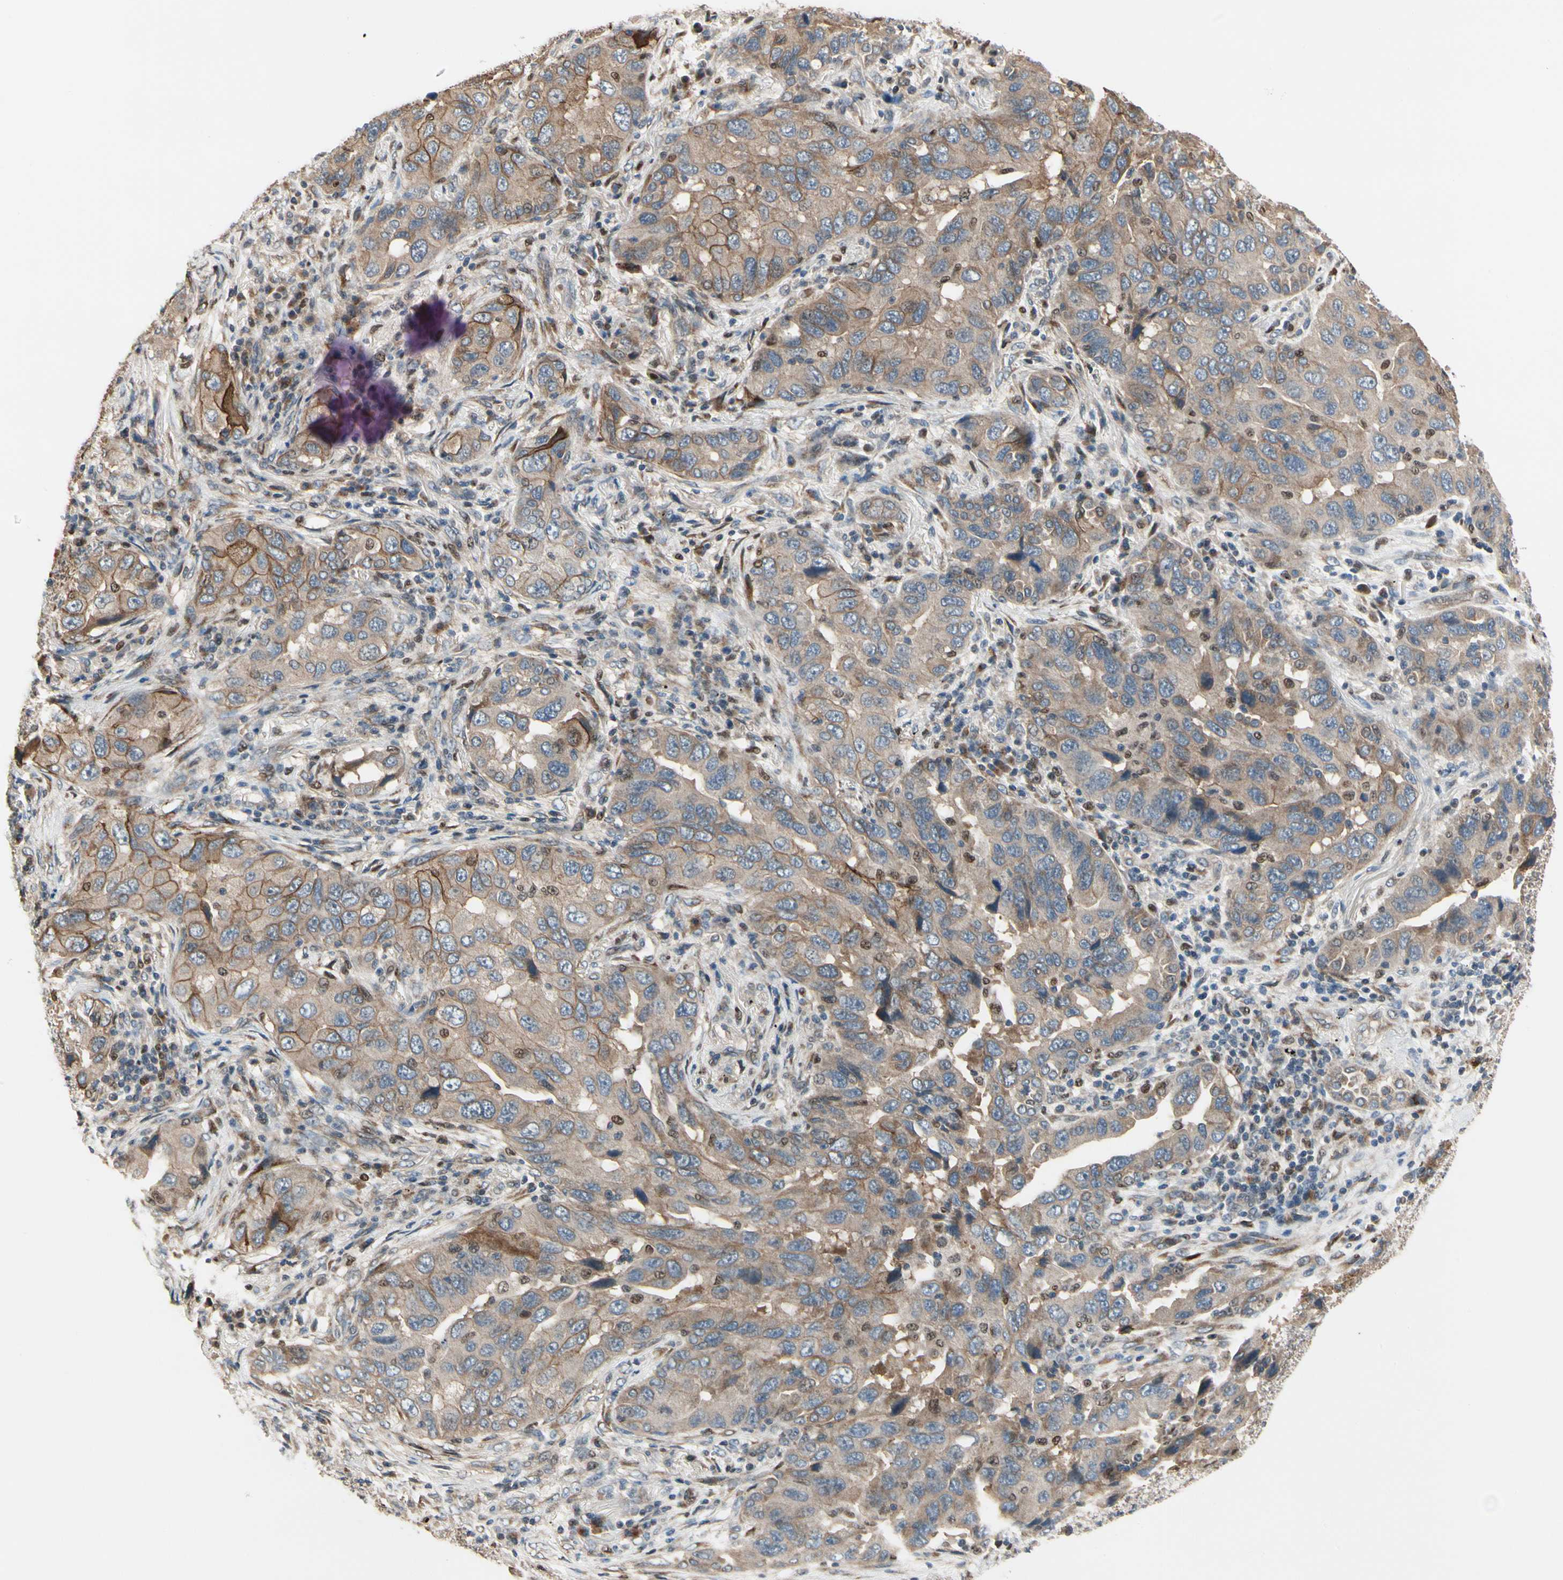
{"staining": {"intensity": "moderate", "quantity": "25%-75%", "location": "cytoplasmic/membranous"}, "tissue": "lung cancer", "cell_type": "Tumor cells", "image_type": "cancer", "snomed": [{"axis": "morphology", "description": "Adenocarcinoma, NOS"}, {"axis": "topography", "description": "Lung"}], "caption": "This is a photomicrograph of IHC staining of lung cancer (adenocarcinoma), which shows moderate expression in the cytoplasmic/membranous of tumor cells.", "gene": "CGREF1", "patient": {"sex": "female", "age": 65}}